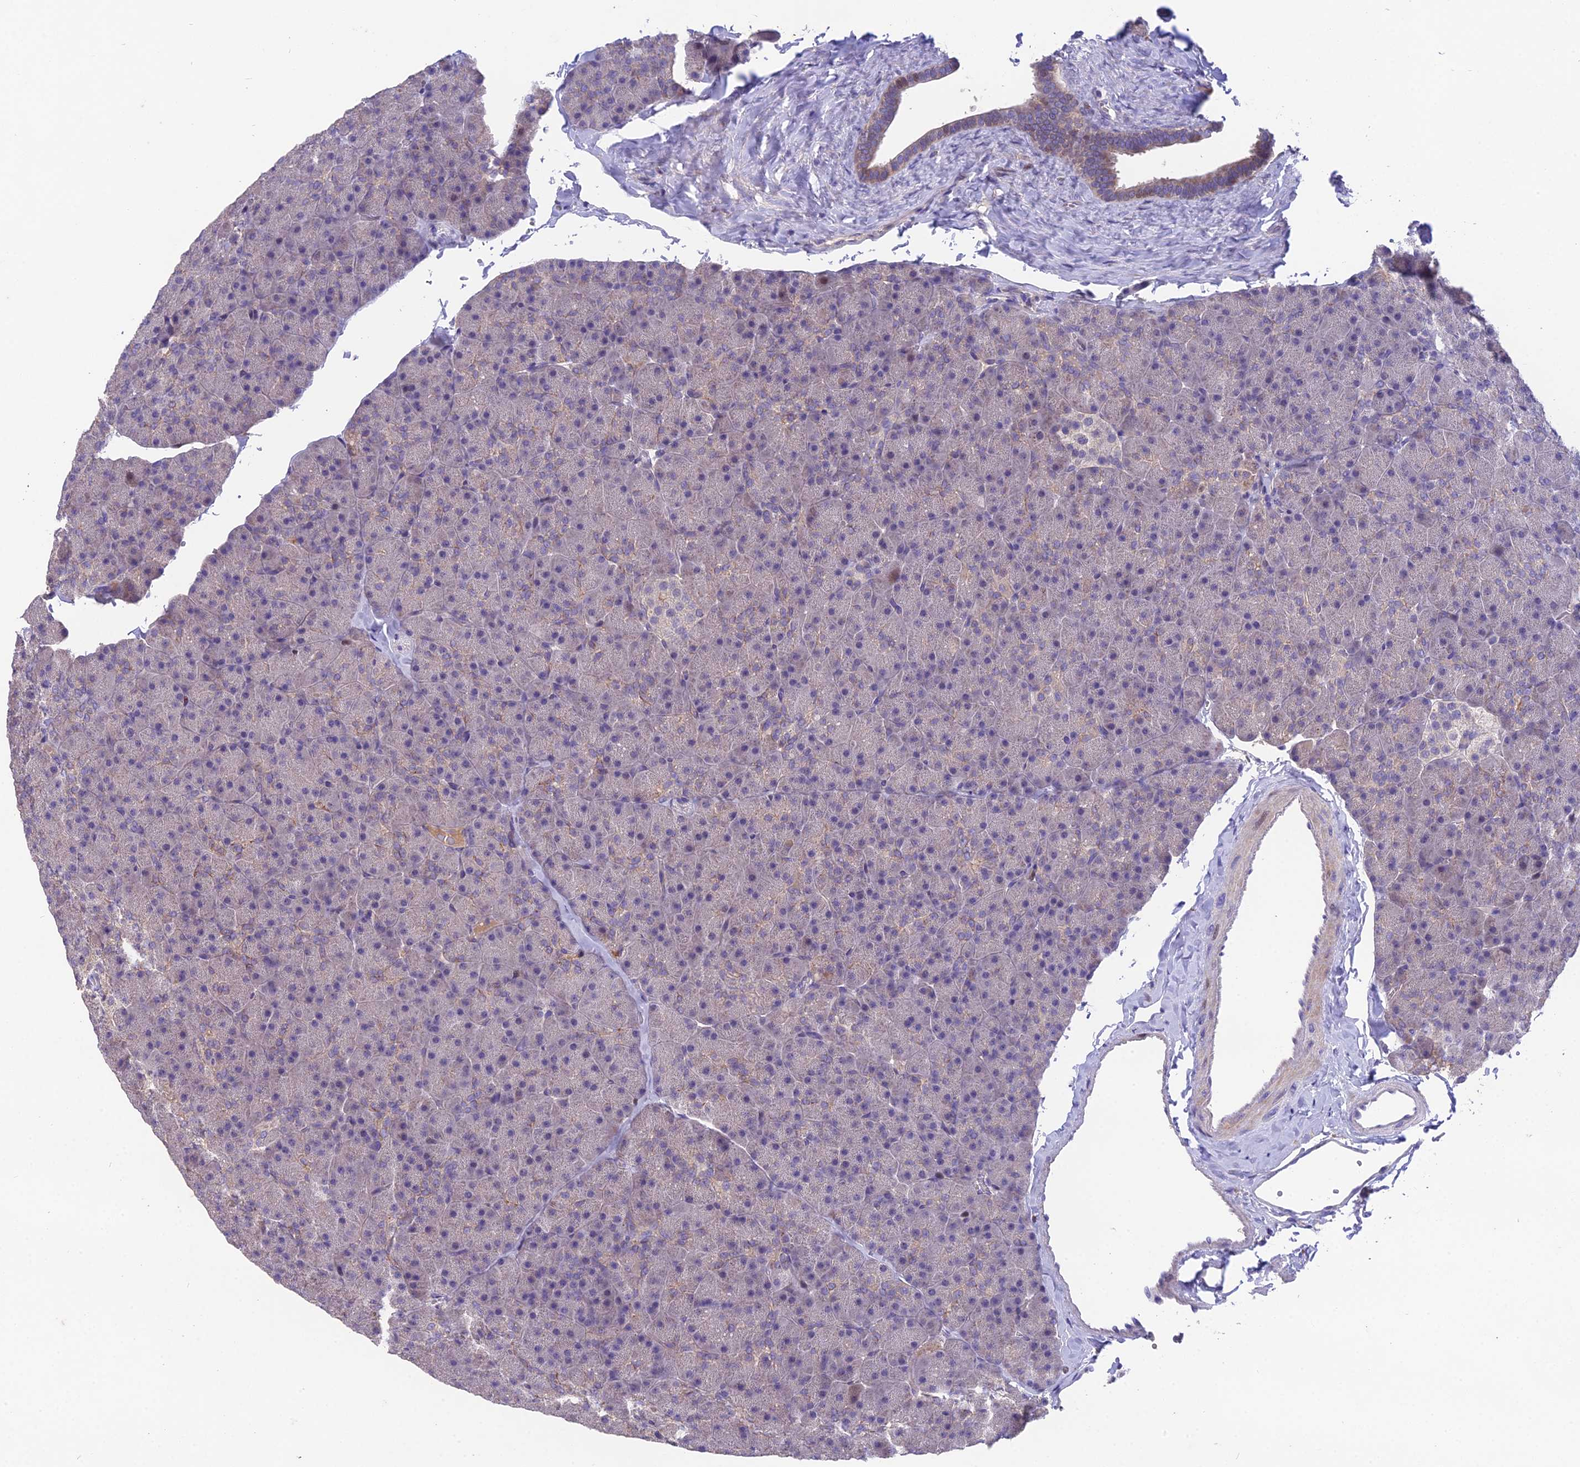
{"staining": {"intensity": "moderate", "quantity": "<25%", "location": "cytoplasmic/membranous"}, "tissue": "pancreas", "cell_type": "Exocrine glandular cells", "image_type": "normal", "snomed": [{"axis": "morphology", "description": "Normal tissue, NOS"}, {"axis": "topography", "description": "Pancreas"}], "caption": "Immunohistochemical staining of normal pancreas displays low levels of moderate cytoplasmic/membranous staining in about <25% of exocrine glandular cells.", "gene": "PUS10", "patient": {"sex": "male", "age": 36}}